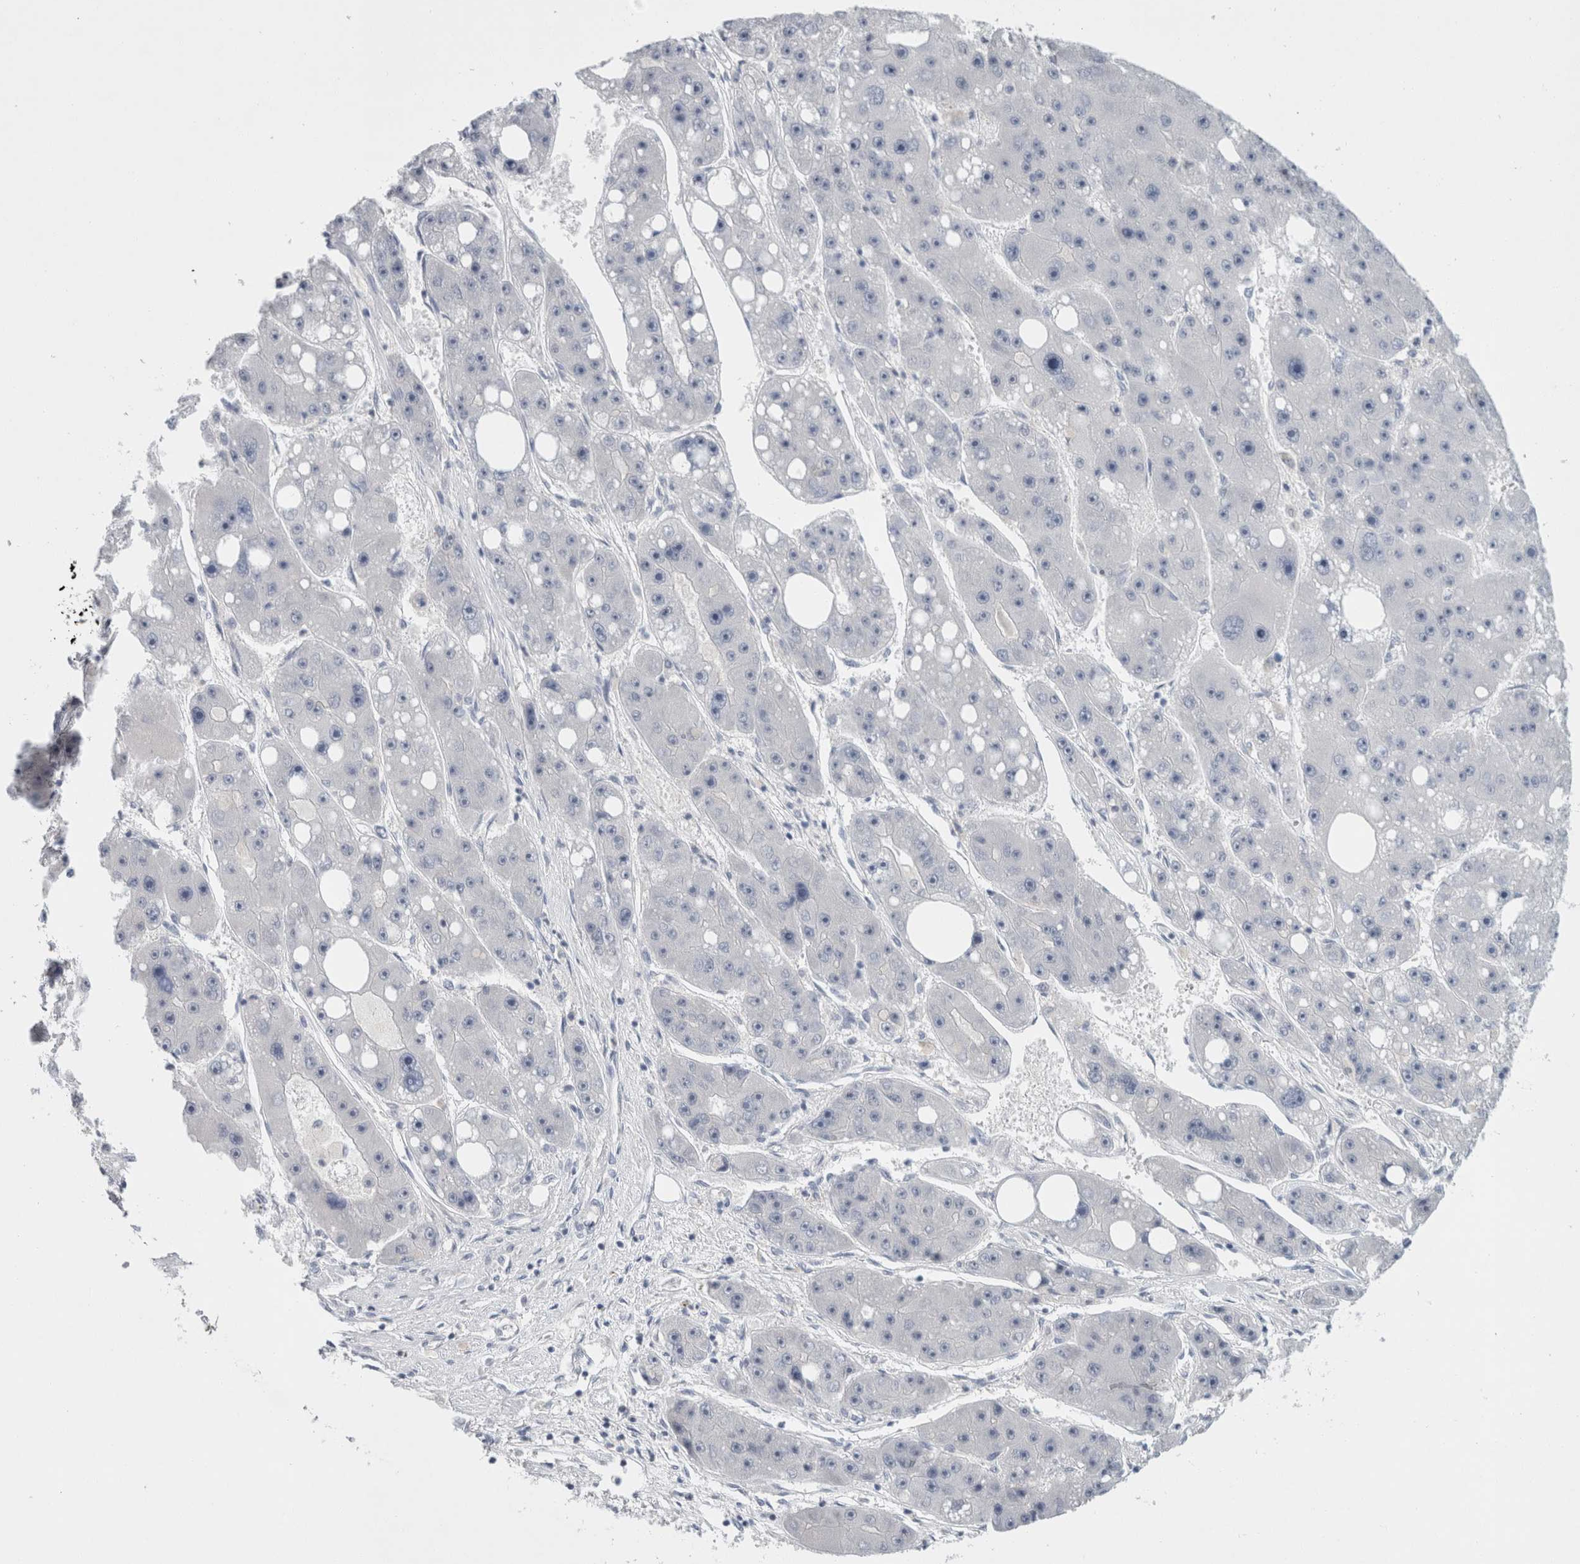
{"staining": {"intensity": "negative", "quantity": "none", "location": "none"}, "tissue": "liver cancer", "cell_type": "Tumor cells", "image_type": "cancer", "snomed": [{"axis": "morphology", "description": "Carcinoma, Hepatocellular, NOS"}, {"axis": "topography", "description": "Liver"}], "caption": "IHC of human liver cancer (hepatocellular carcinoma) demonstrates no staining in tumor cells.", "gene": "CASP6", "patient": {"sex": "female", "age": 61}}